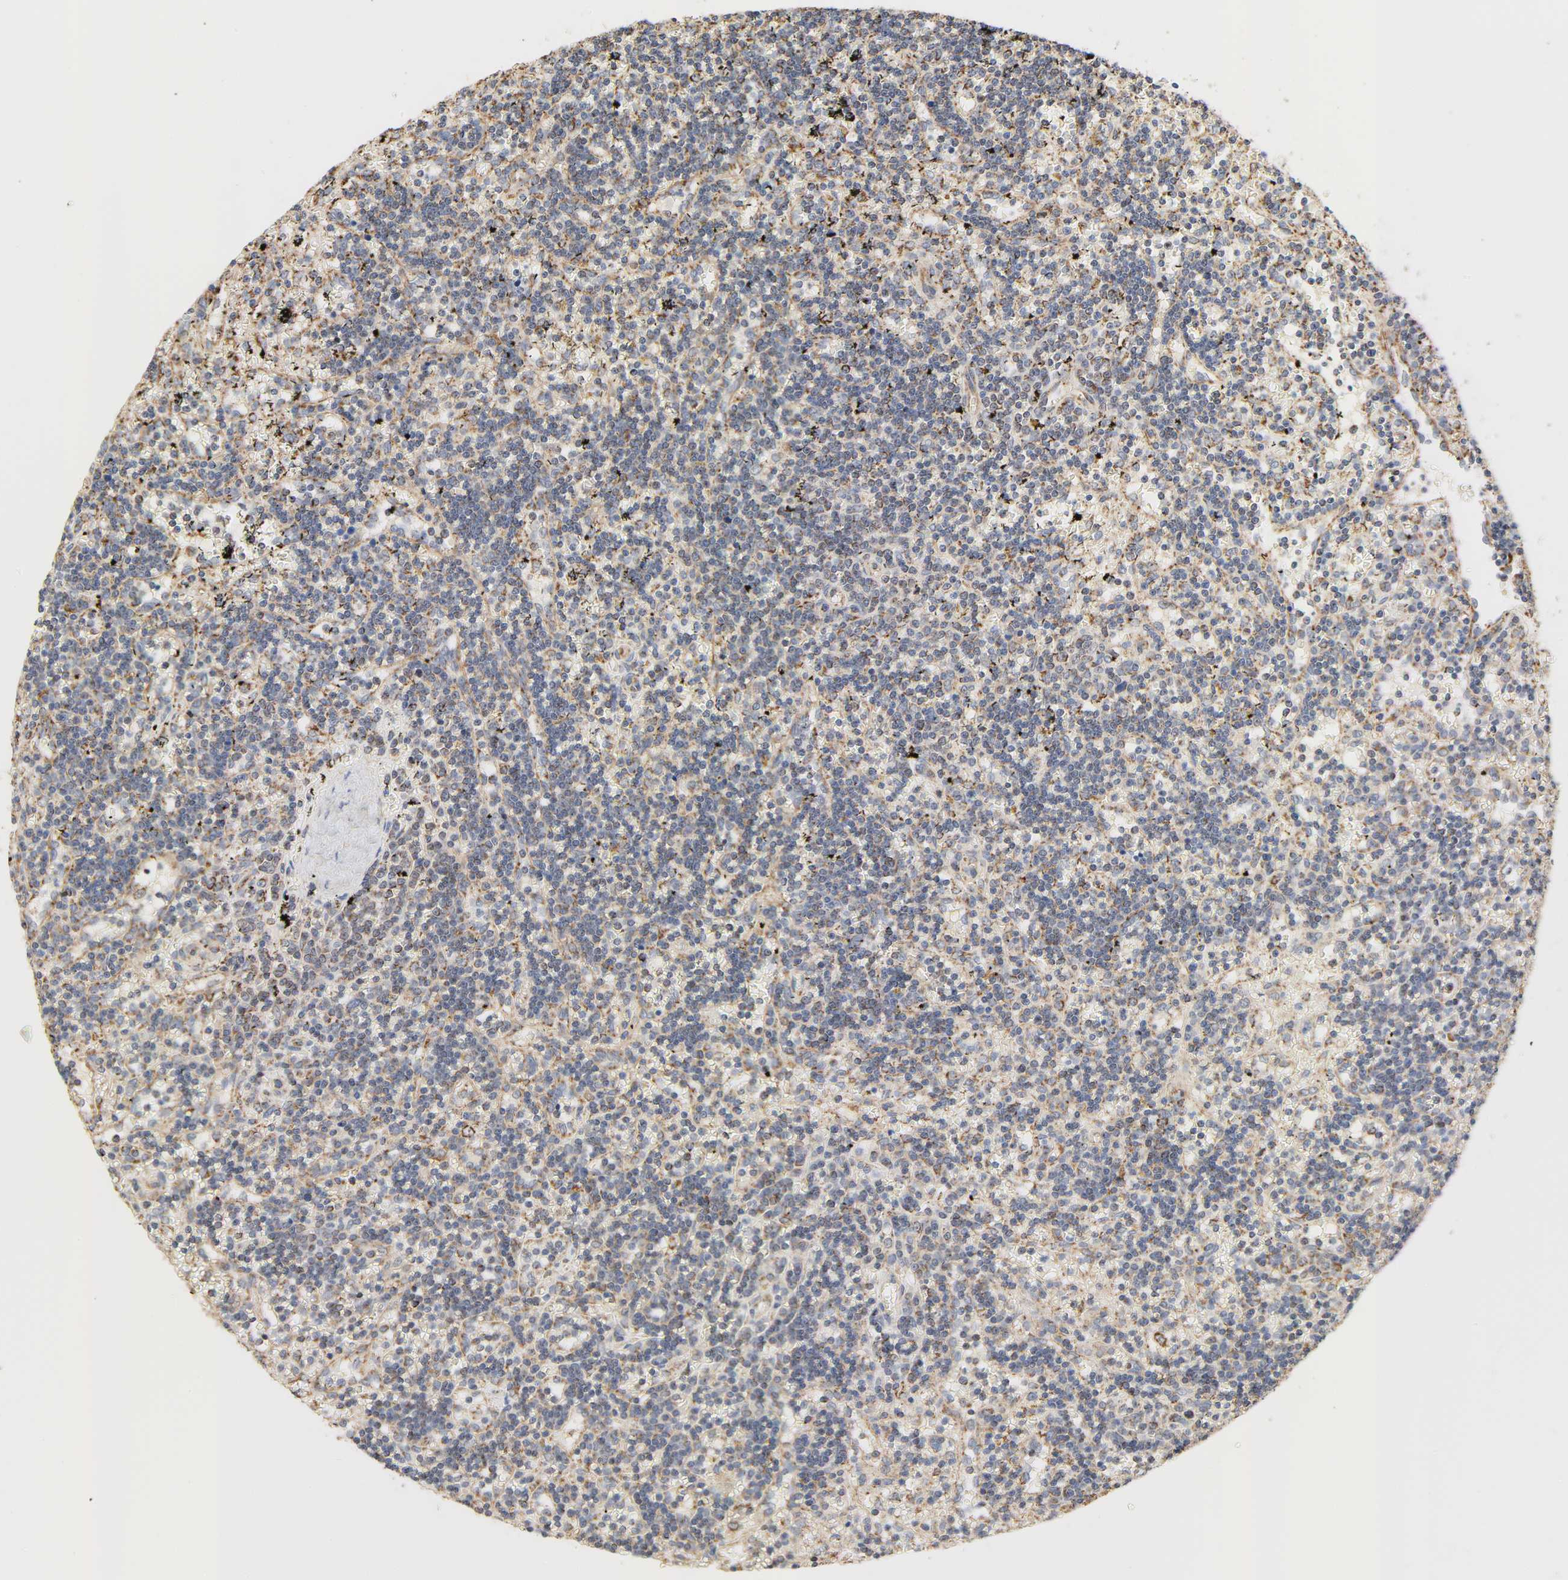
{"staining": {"intensity": "weak", "quantity": "25%-75%", "location": "cytoplasmic/membranous"}, "tissue": "lymphoma", "cell_type": "Tumor cells", "image_type": "cancer", "snomed": [{"axis": "morphology", "description": "Malignant lymphoma, non-Hodgkin's type, Low grade"}, {"axis": "topography", "description": "Spleen"}], "caption": "Protein staining of lymphoma tissue exhibits weak cytoplasmic/membranous positivity in about 25%-75% of tumor cells.", "gene": "ZMAT5", "patient": {"sex": "male", "age": 60}}